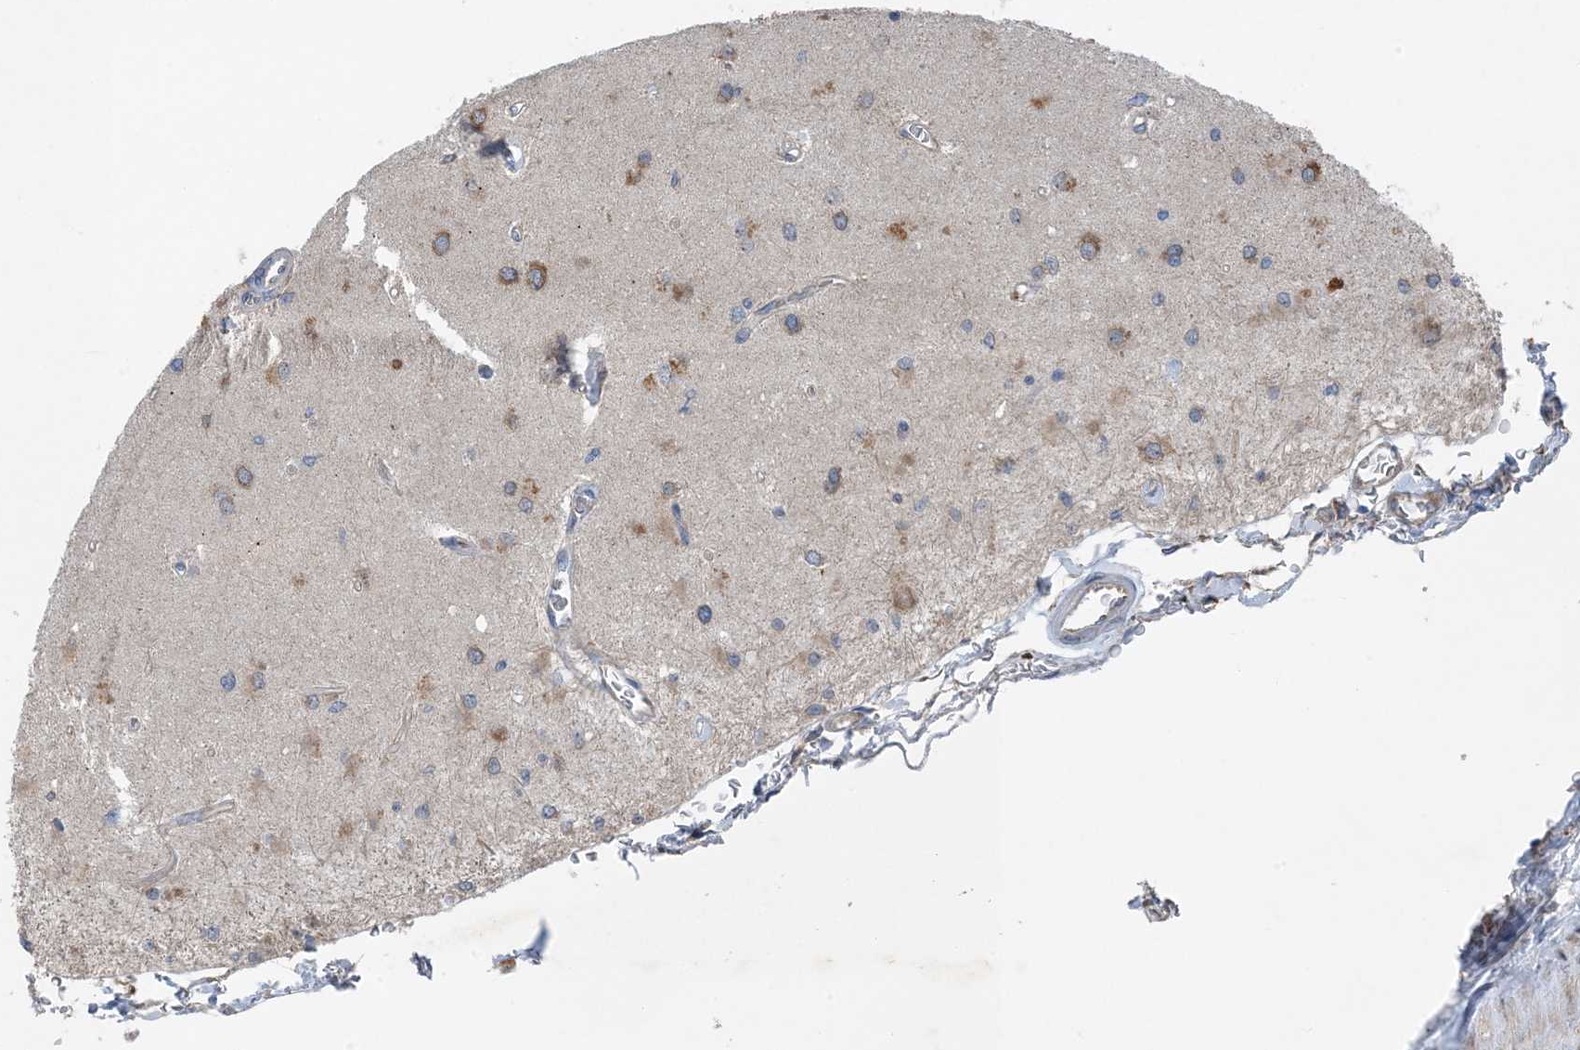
{"staining": {"intensity": "moderate", "quantity": "<25%", "location": "cytoplasmic/membranous"}, "tissue": "glioma", "cell_type": "Tumor cells", "image_type": "cancer", "snomed": [{"axis": "morphology", "description": "Normal tissue, NOS"}, {"axis": "morphology", "description": "Glioma, malignant, High grade"}, {"axis": "topography", "description": "Cerebral cortex"}], "caption": "A brown stain shows moderate cytoplasmic/membranous expression of a protein in human glioma tumor cells. The protein is stained brown, and the nuclei are stained in blue (DAB (3,3'-diaminobenzidine) IHC with brightfield microscopy, high magnification).", "gene": "DHX30", "patient": {"sex": "male", "age": 77}}